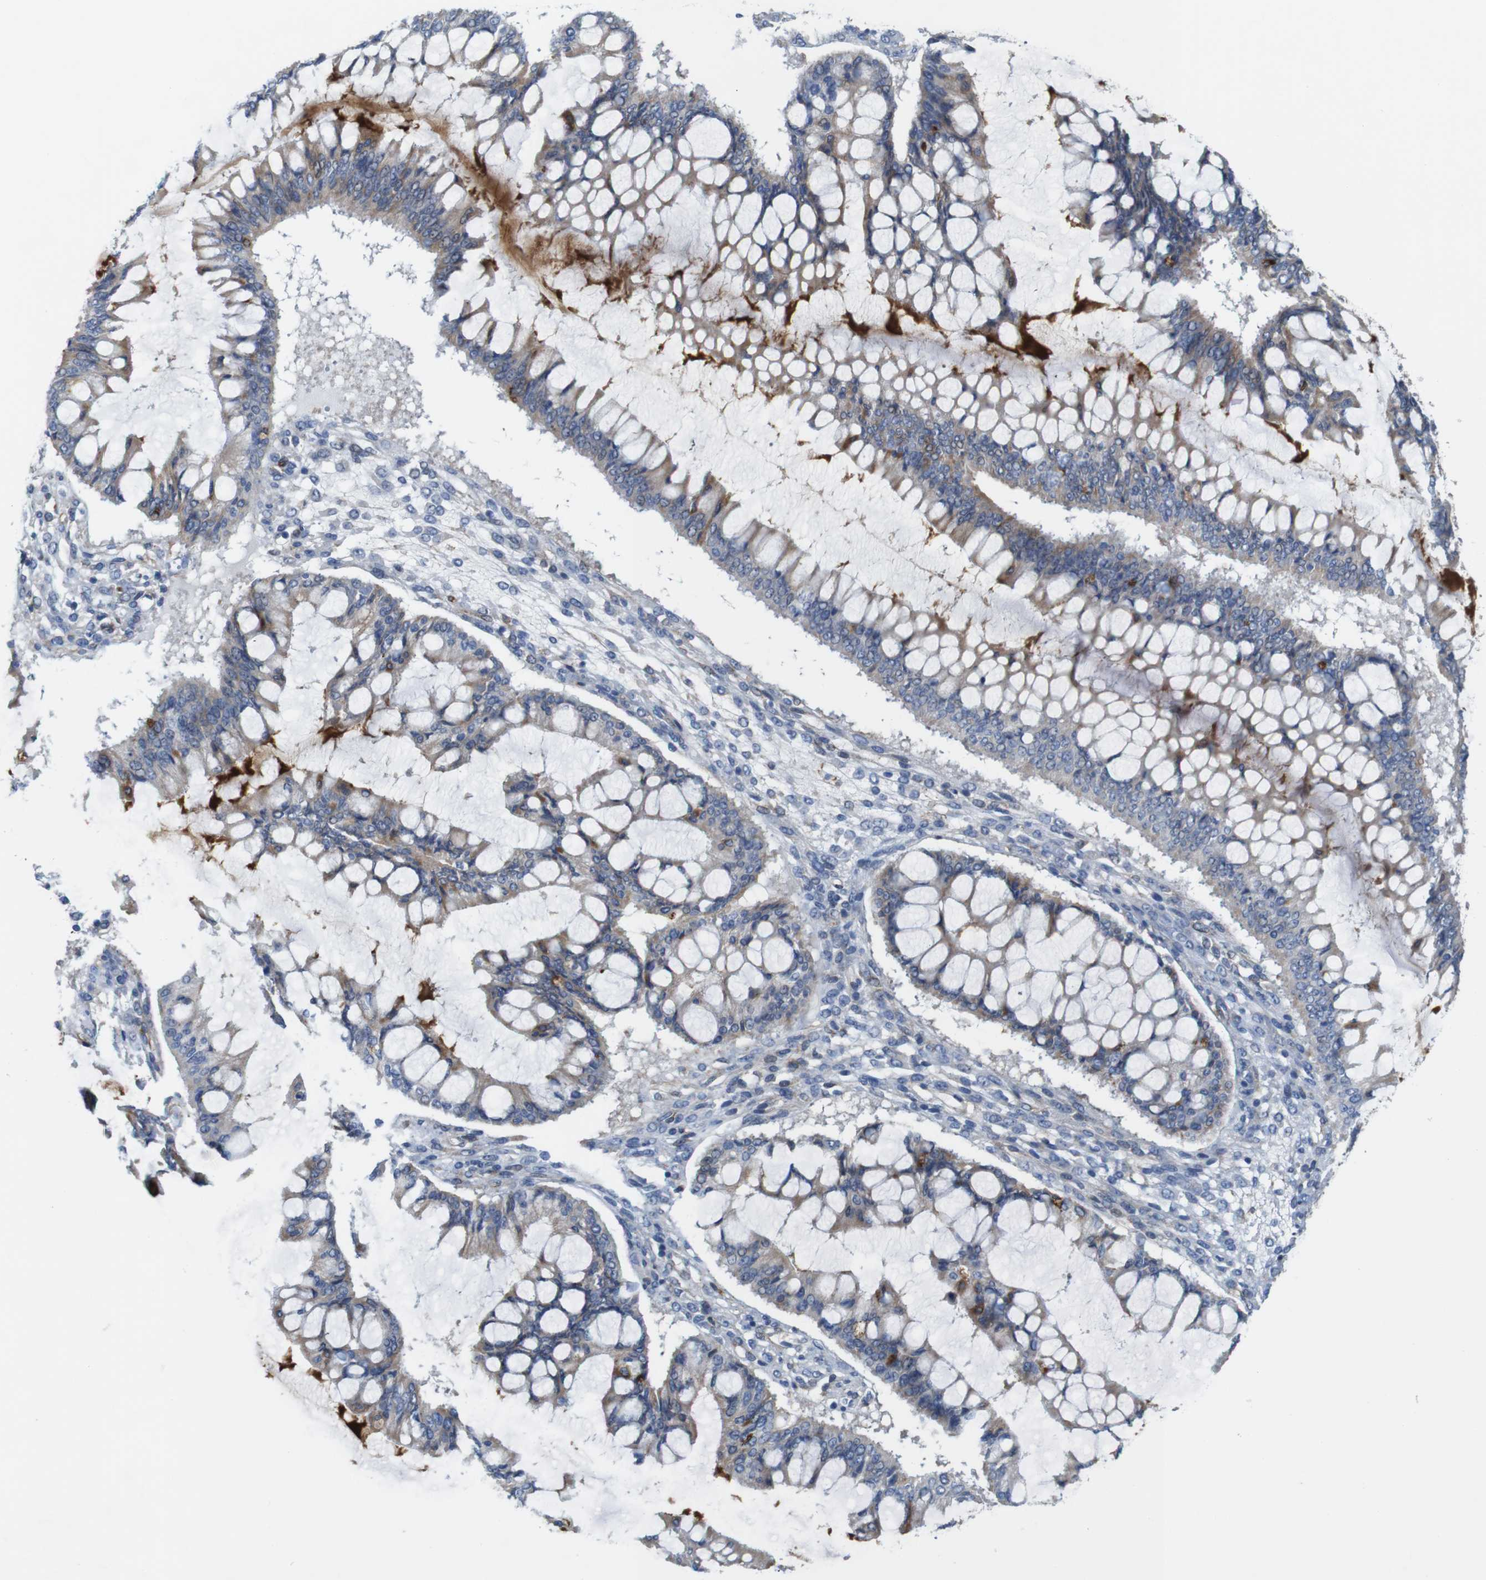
{"staining": {"intensity": "weak", "quantity": ">75%", "location": "cytoplasmic/membranous"}, "tissue": "ovarian cancer", "cell_type": "Tumor cells", "image_type": "cancer", "snomed": [{"axis": "morphology", "description": "Cystadenocarcinoma, mucinous, NOS"}, {"axis": "topography", "description": "Ovary"}], "caption": "Immunohistochemistry staining of mucinous cystadenocarcinoma (ovarian), which demonstrates low levels of weak cytoplasmic/membranous expression in about >75% of tumor cells indicating weak cytoplasmic/membranous protein staining. The staining was performed using DAB (3,3'-diaminobenzidine) (brown) for protein detection and nuclei were counterstained in hematoxylin (blue).", "gene": "PTGER4", "patient": {"sex": "female", "age": 73}}